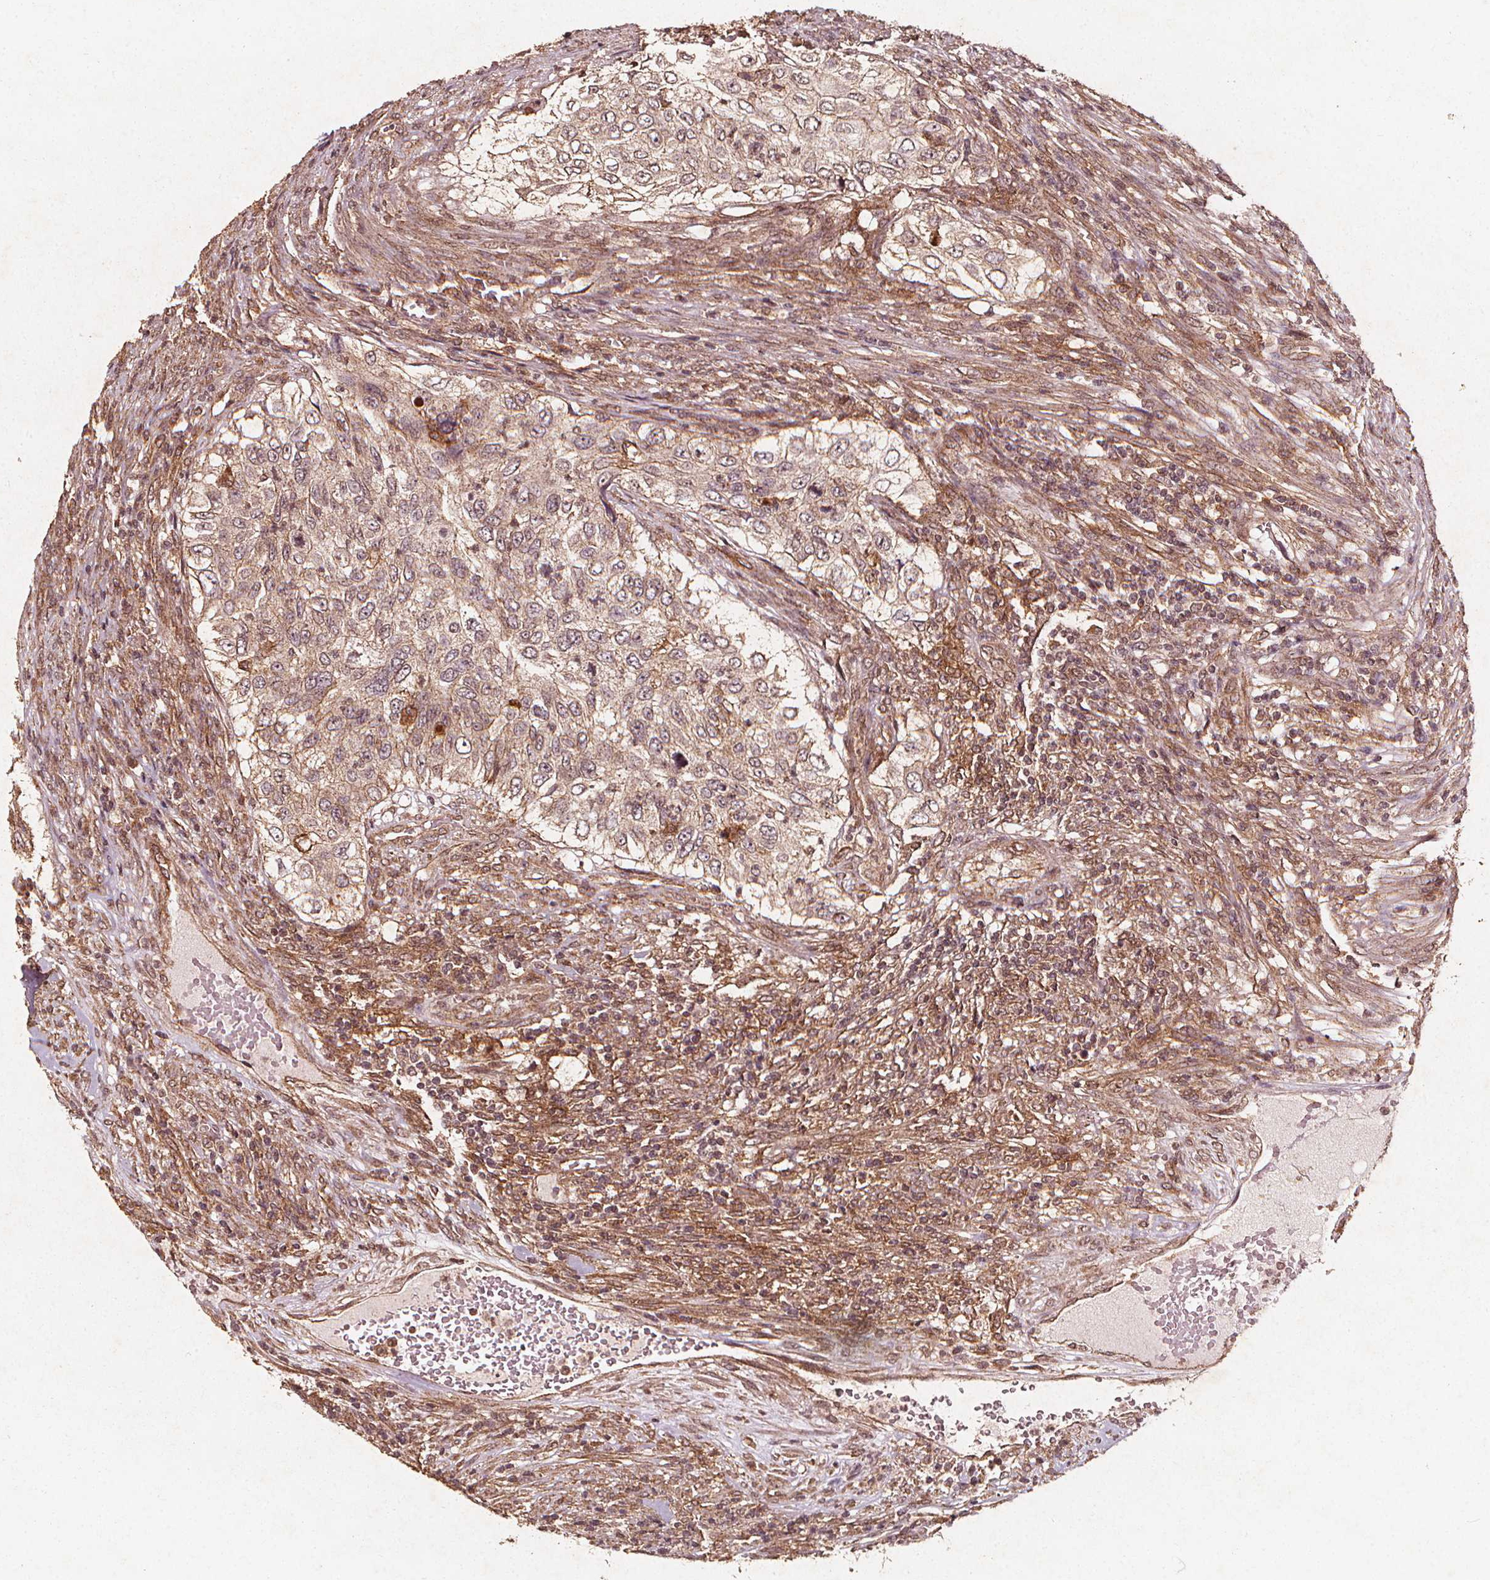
{"staining": {"intensity": "weak", "quantity": "25%-75%", "location": "cytoplasmic/membranous"}, "tissue": "urothelial cancer", "cell_type": "Tumor cells", "image_type": "cancer", "snomed": [{"axis": "morphology", "description": "Urothelial carcinoma, High grade"}, {"axis": "topography", "description": "Urinary bladder"}], "caption": "Tumor cells display low levels of weak cytoplasmic/membranous staining in about 25%-75% of cells in human urothelial cancer.", "gene": "ABCA1", "patient": {"sex": "female", "age": 60}}